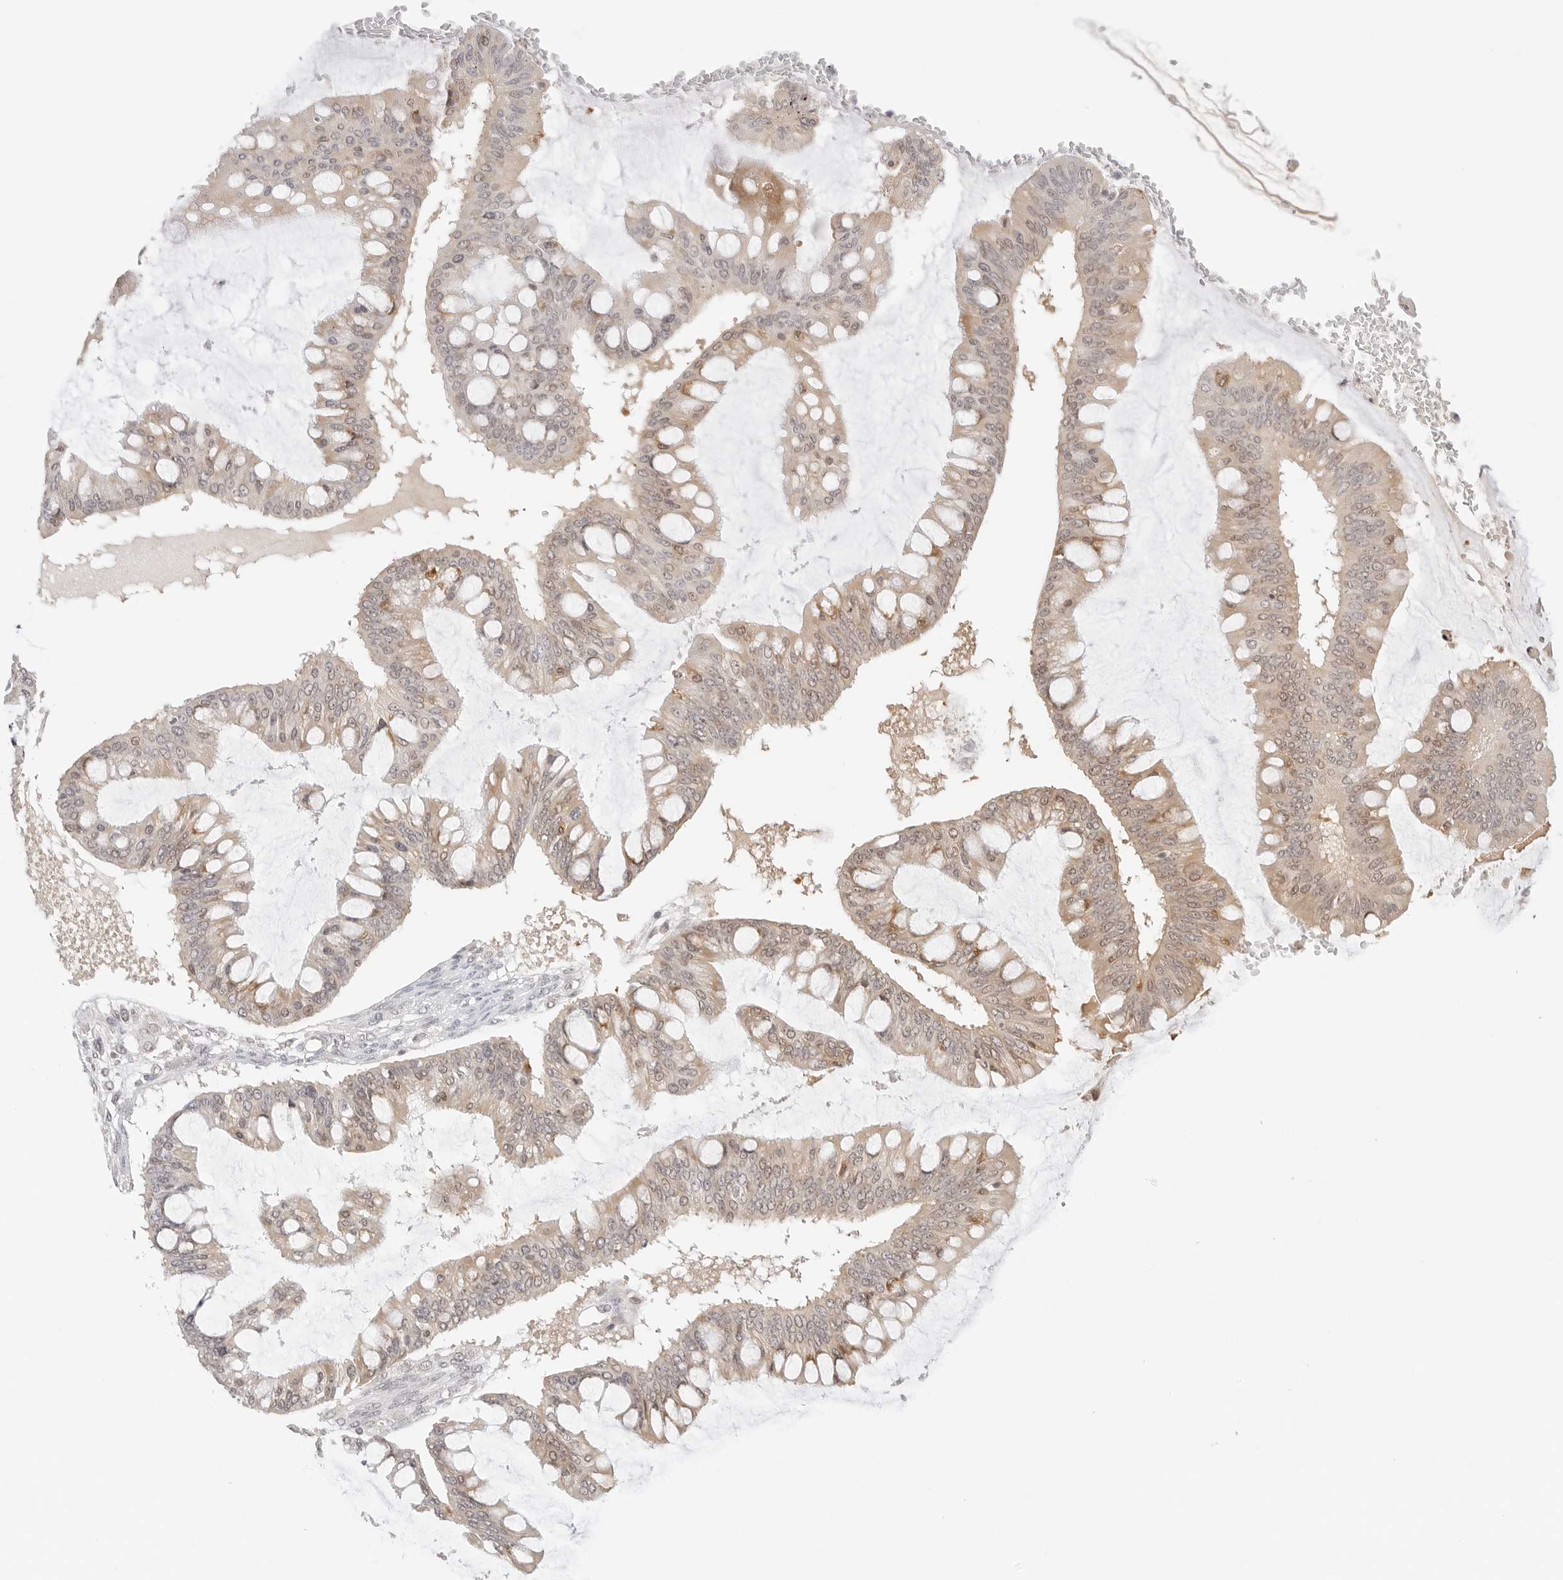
{"staining": {"intensity": "moderate", "quantity": ">75%", "location": "cytoplasmic/membranous,nuclear"}, "tissue": "ovarian cancer", "cell_type": "Tumor cells", "image_type": "cancer", "snomed": [{"axis": "morphology", "description": "Cystadenocarcinoma, mucinous, NOS"}, {"axis": "topography", "description": "Ovary"}], "caption": "This image shows ovarian cancer stained with IHC to label a protein in brown. The cytoplasmic/membranous and nuclear of tumor cells show moderate positivity for the protein. Nuclei are counter-stained blue.", "gene": "SEPTIN4", "patient": {"sex": "female", "age": 73}}